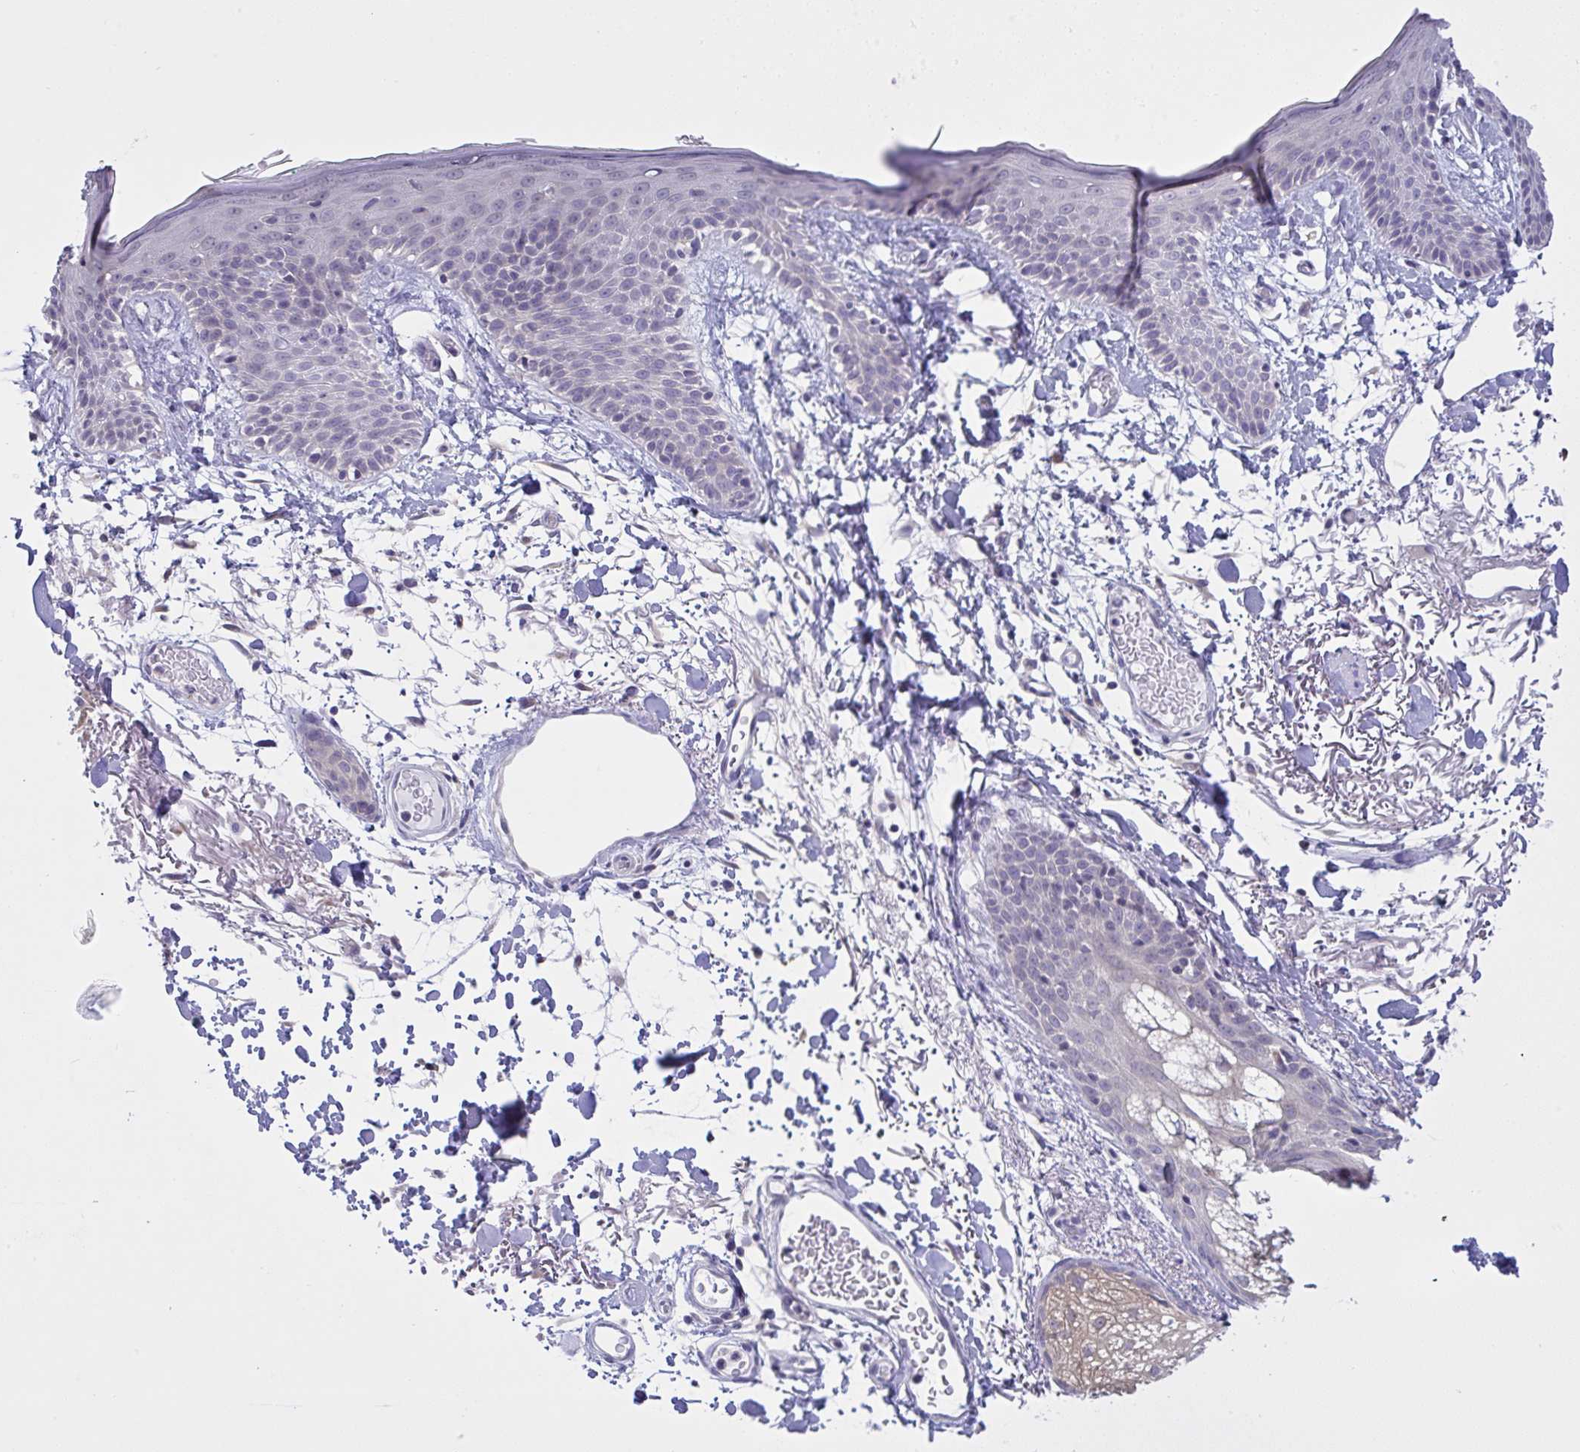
{"staining": {"intensity": "negative", "quantity": "none", "location": "none"}, "tissue": "skin", "cell_type": "Fibroblasts", "image_type": "normal", "snomed": [{"axis": "morphology", "description": "Normal tissue, NOS"}, {"axis": "topography", "description": "Skin"}], "caption": "DAB immunohistochemical staining of unremarkable skin reveals no significant positivity in fibroblasts.", "gene": "TMEM41A", "patient": {"sex": "male", "age": 79}}